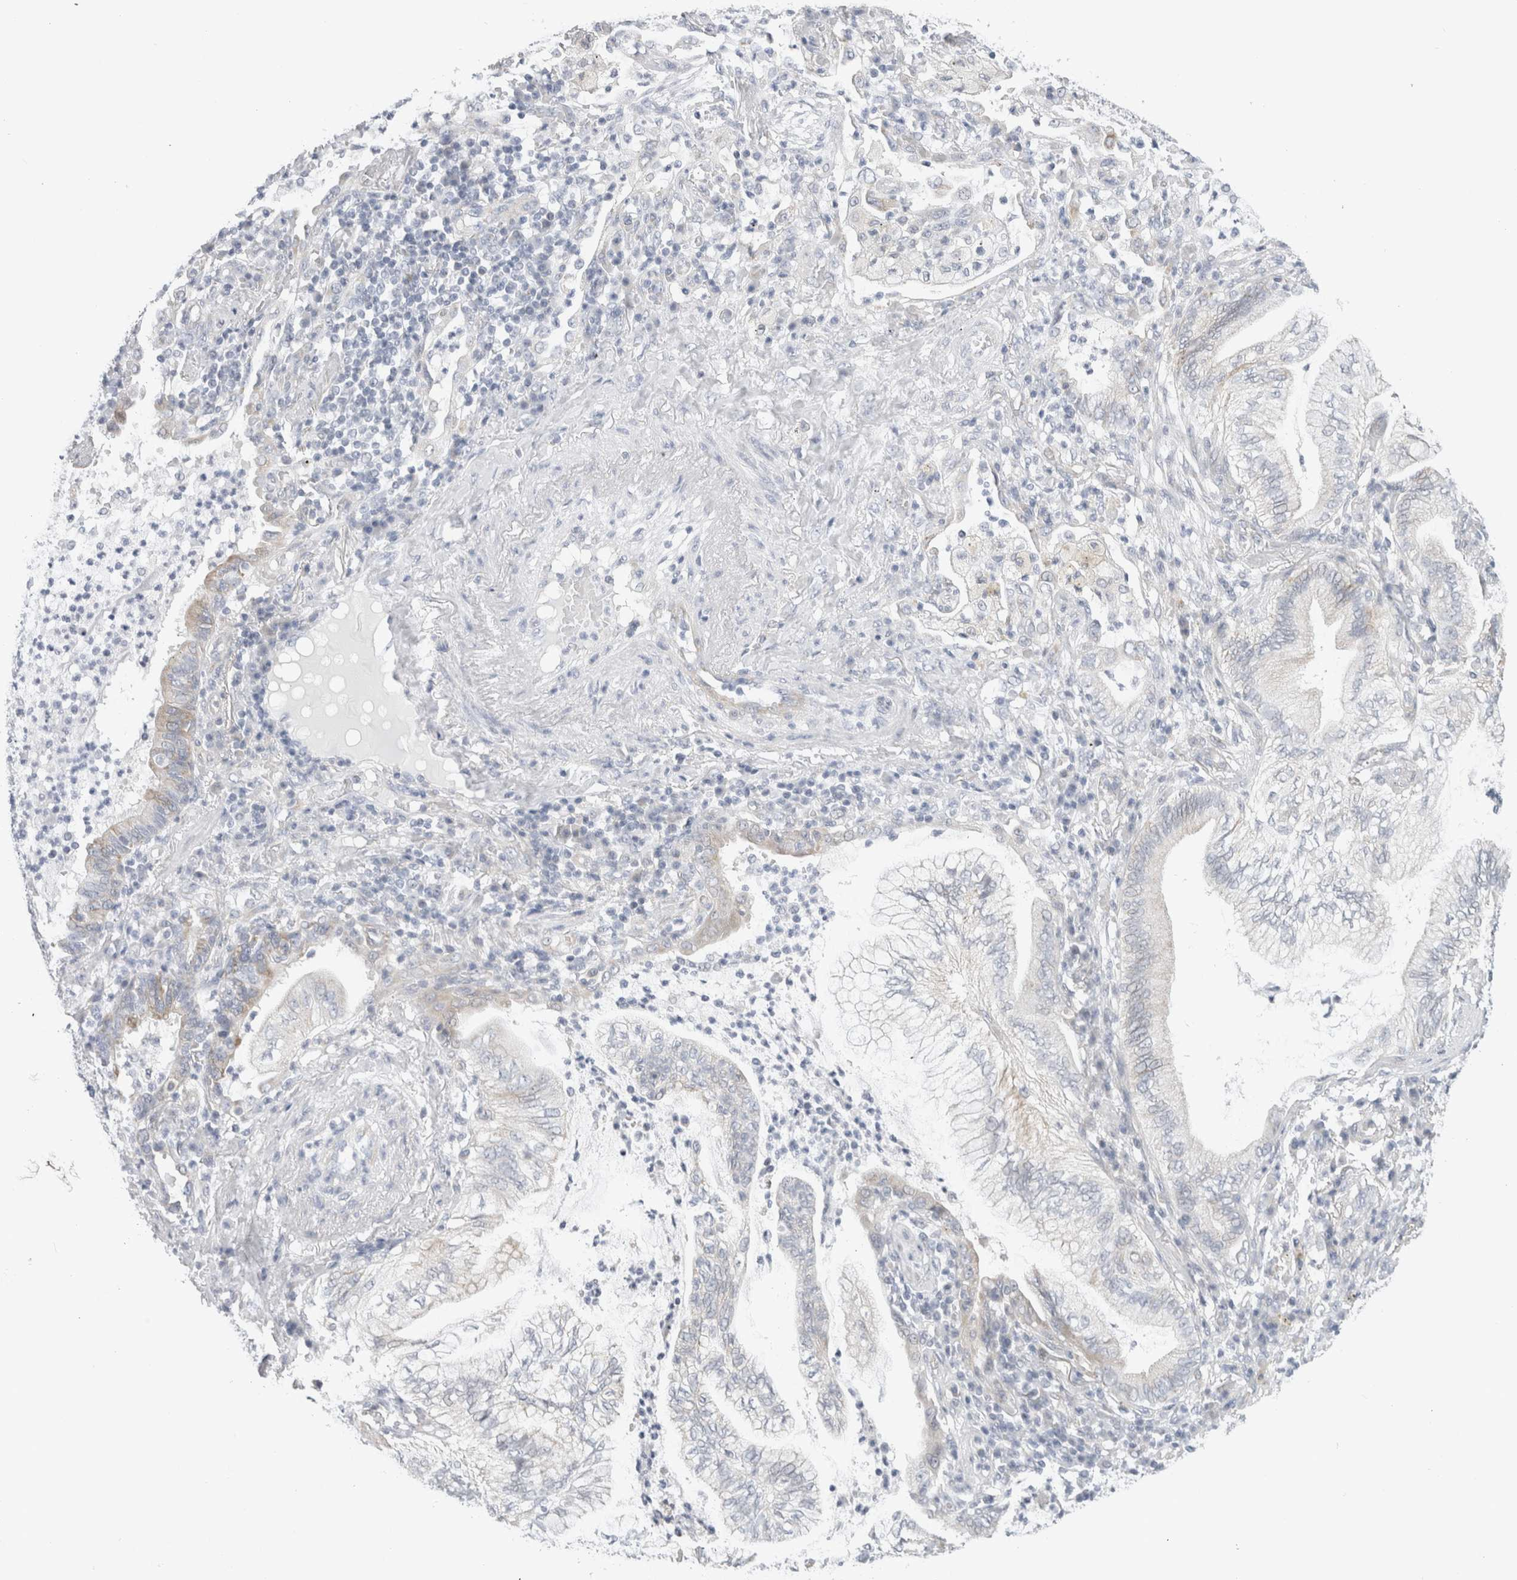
{"staining": {"intensity": "negative", "quantity": "none", "location": "none"}, "tissue": "lung cancer", "cell_type": "Tumor cells", "image_type": "cancer", "snomed": [{"axis": "morphology", "description": "Normal tissue, NOS"}, {"axis": "morphology", "description": "Adenocarcinoma, NOS"}, {"axis": "topography", "description": "Bronchus"}, {"axis": "topography", "description": "Lung"}], "caption": "This histopathology image is of adenocarcinoma (lung) stained with immunohistochemistry (IHC) to label a protein in brown with the nuclei are counter-stained blue. There is no expression in tumor cells.", "gene": "FAHD1", "patient": {"sex": "female", "age": 70}}